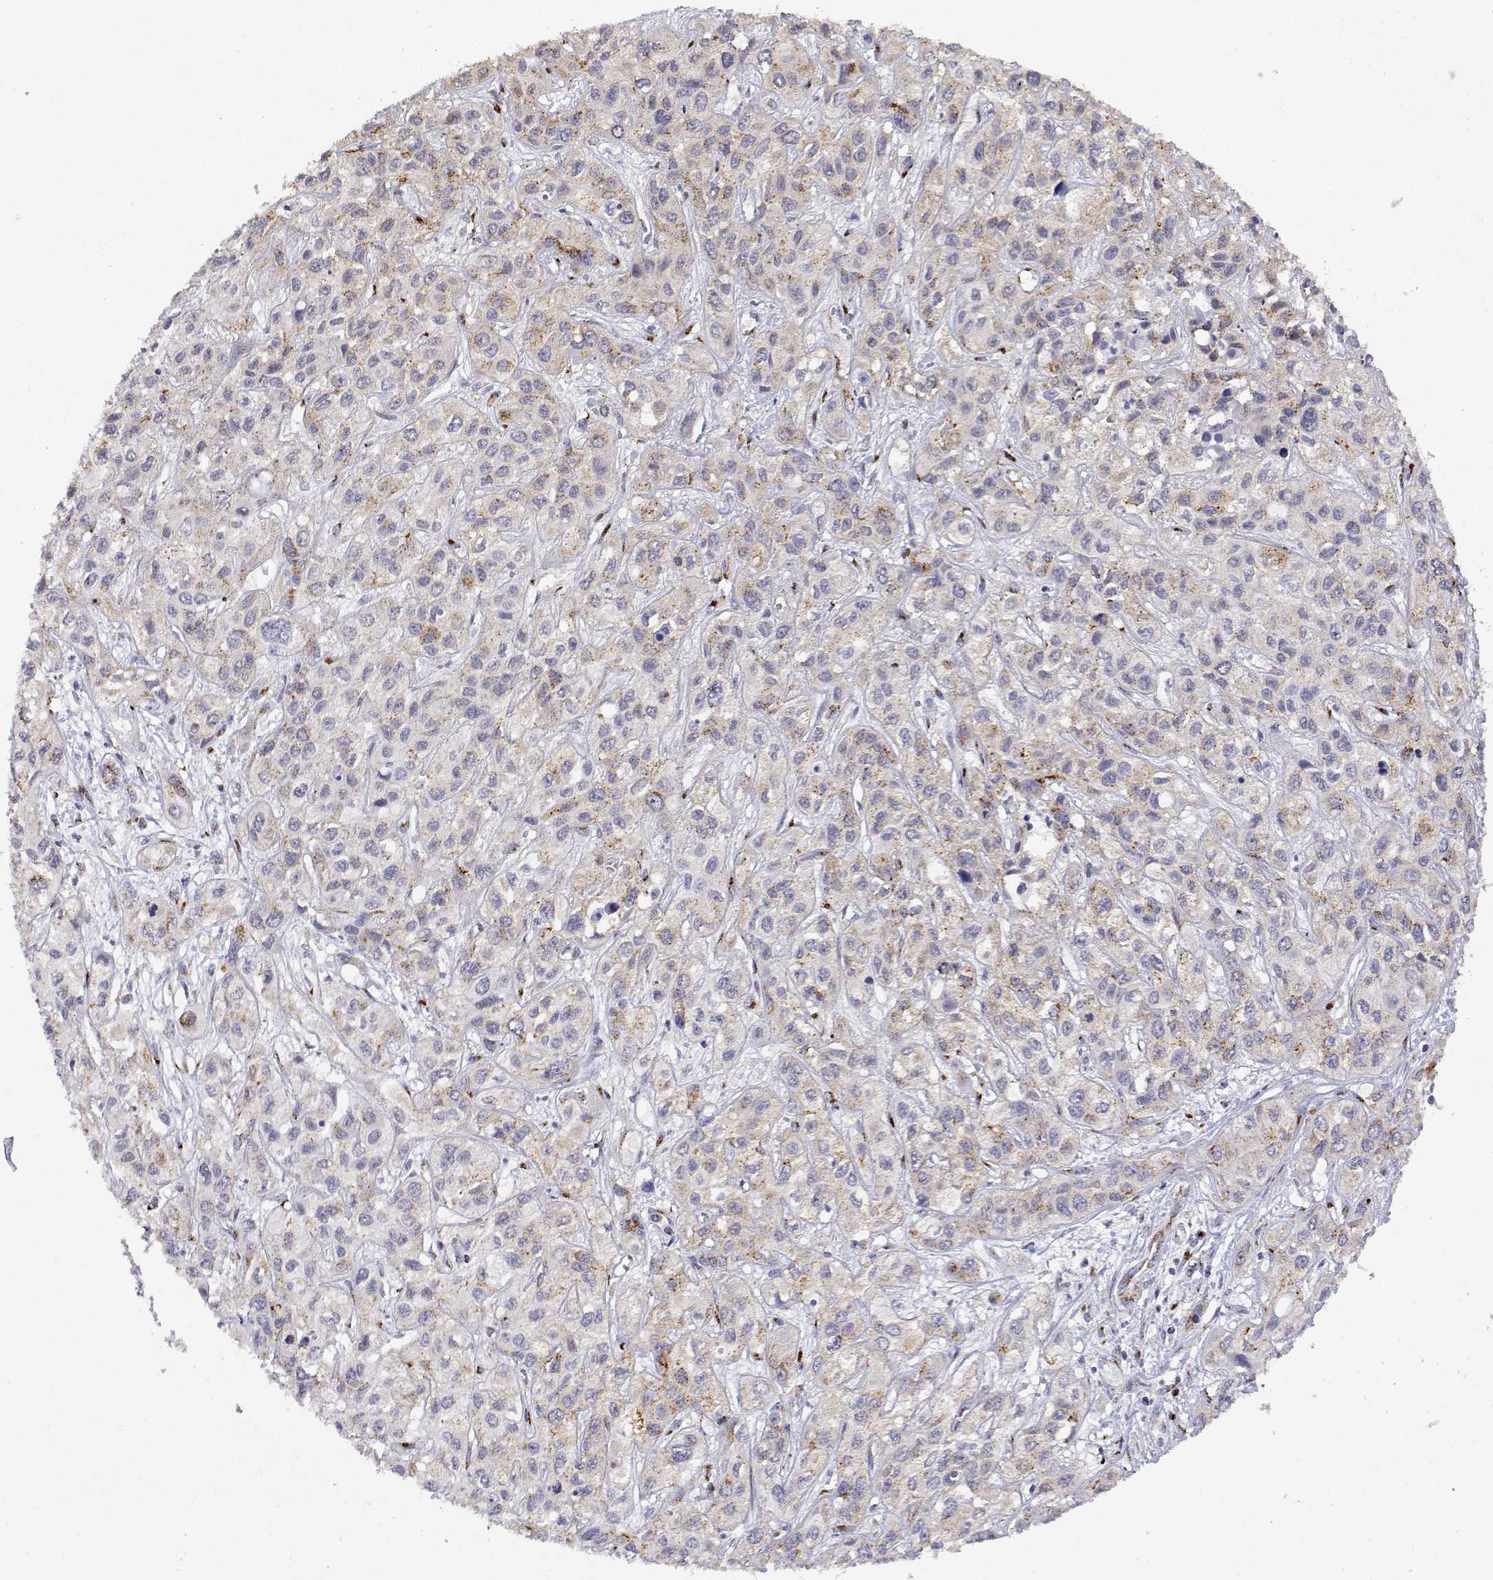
{"staining": {"intensity": "weak", "quantity": "25%-75%", "location": "cytoplasmic/membranous"}, "tissue": "liver cancer", "cell_type": "Tumor cells", "image_type": "cancer", "snomed": [{"axis": "morphology", "description": "Cholangiocarcinoma"}, {"axis": "topography", "description": "Liver"}], "caption": "The photomicrograph displays immunohistochemical staining of liver cholangiocarcinoma. There is weak cytoplasmic/membranous expression is appreciated in approximately 25%-75% of tumor cells.", "gene": "YIPF3", "patient": {"sex": "female", "age": 66}}